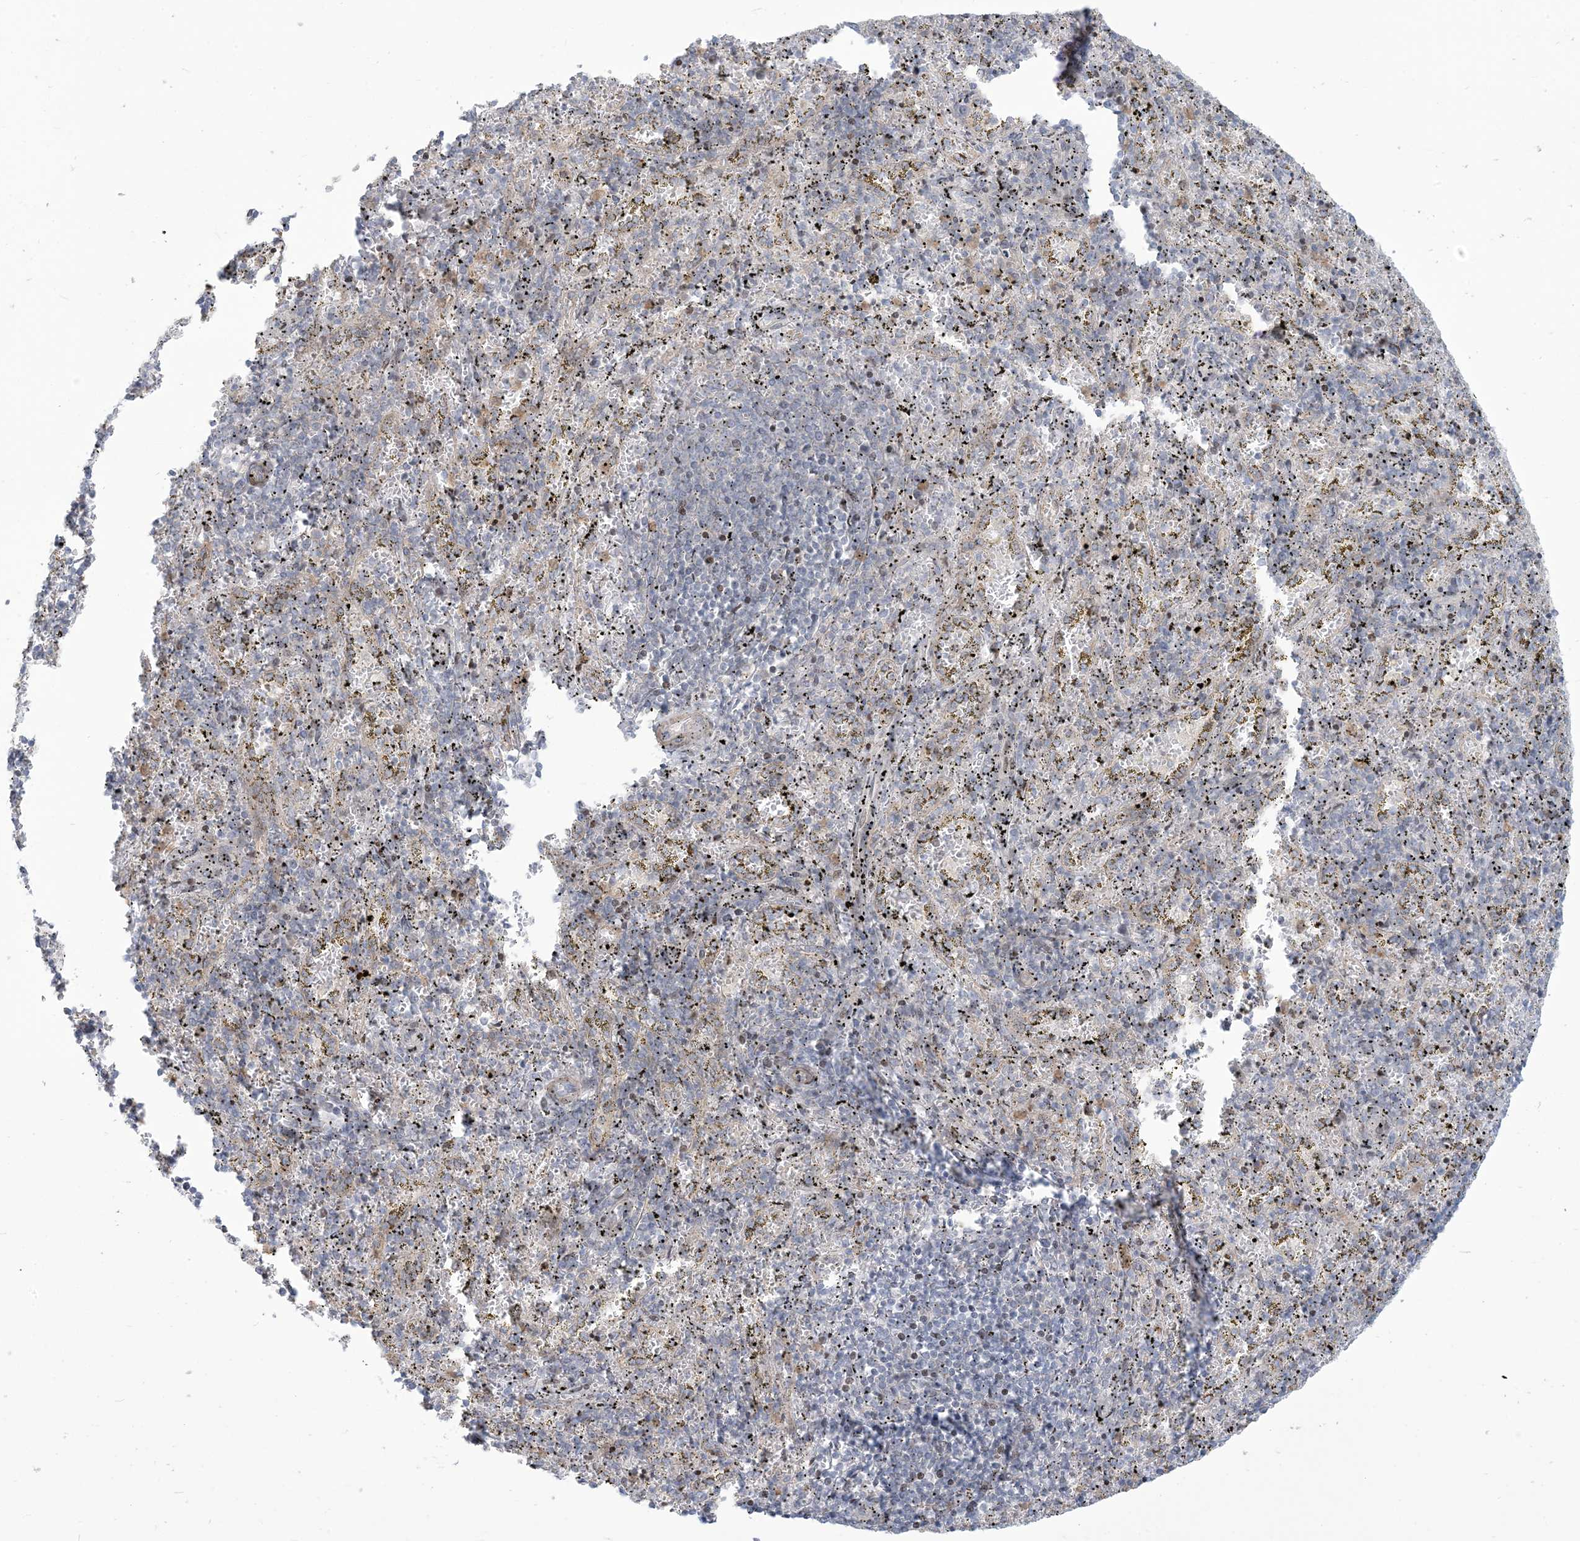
{"staining": {"intensity": "moderate", "quantity": "<25%", "location": "cytoplasmic/membranous"}, "tissue": "spleen", "cell_type": "Cells in red pulp", "image_type": "normal", "snomed": [{"axis": "morphology", "description": "Normal tissue, NOS"}, {"axis": "topography", "description": "Spleen"}], "caption": "High-magnification brightfield microscopy of benign spleen stained with DAB (brown) and counterstained with hematoxylin (blue). cells in red pulp exhibit moderate cytoplasmic/membranous staining is appreciated in about<25% of cells.", "gene": "AFTPH", "patient": {"sex": "male", "age": 11}}